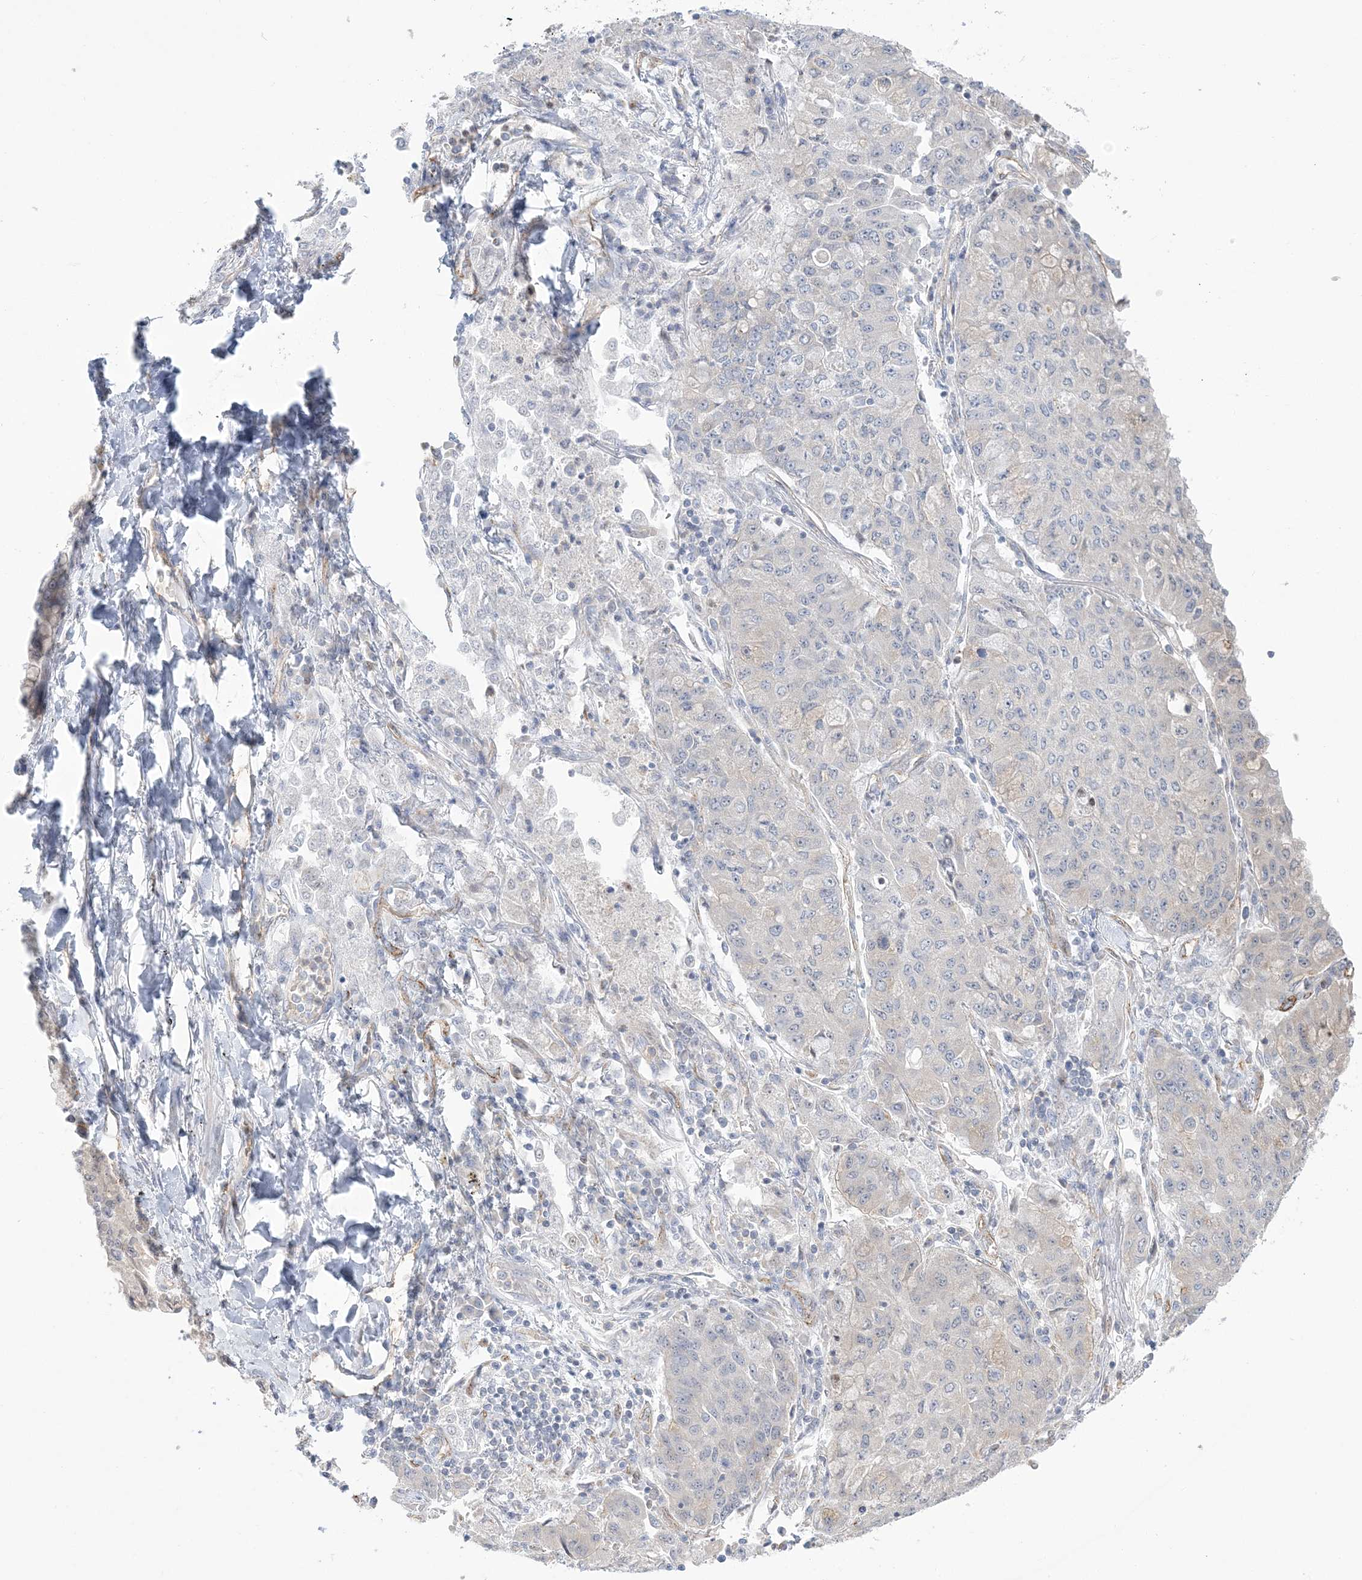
{"staining": {"intensity": "negative", "quantity": "none", "location": "none"}, "tissue": "lung cancer", "cell_type": "Tumor cells", "image_type": "cancer", "snomed": [{"axis": "morphology", "description": "Squamous cell carcinoma, NOS"}, {"axis": "topography", "description": "Lung"}], "caption": "Immunohistochemical staining of human lung cancer (squamous cell carcinoma) shows no significant staining in tumor cells.", "gene": "FARSB", "patient": {"sex": "male", "age": 74}}